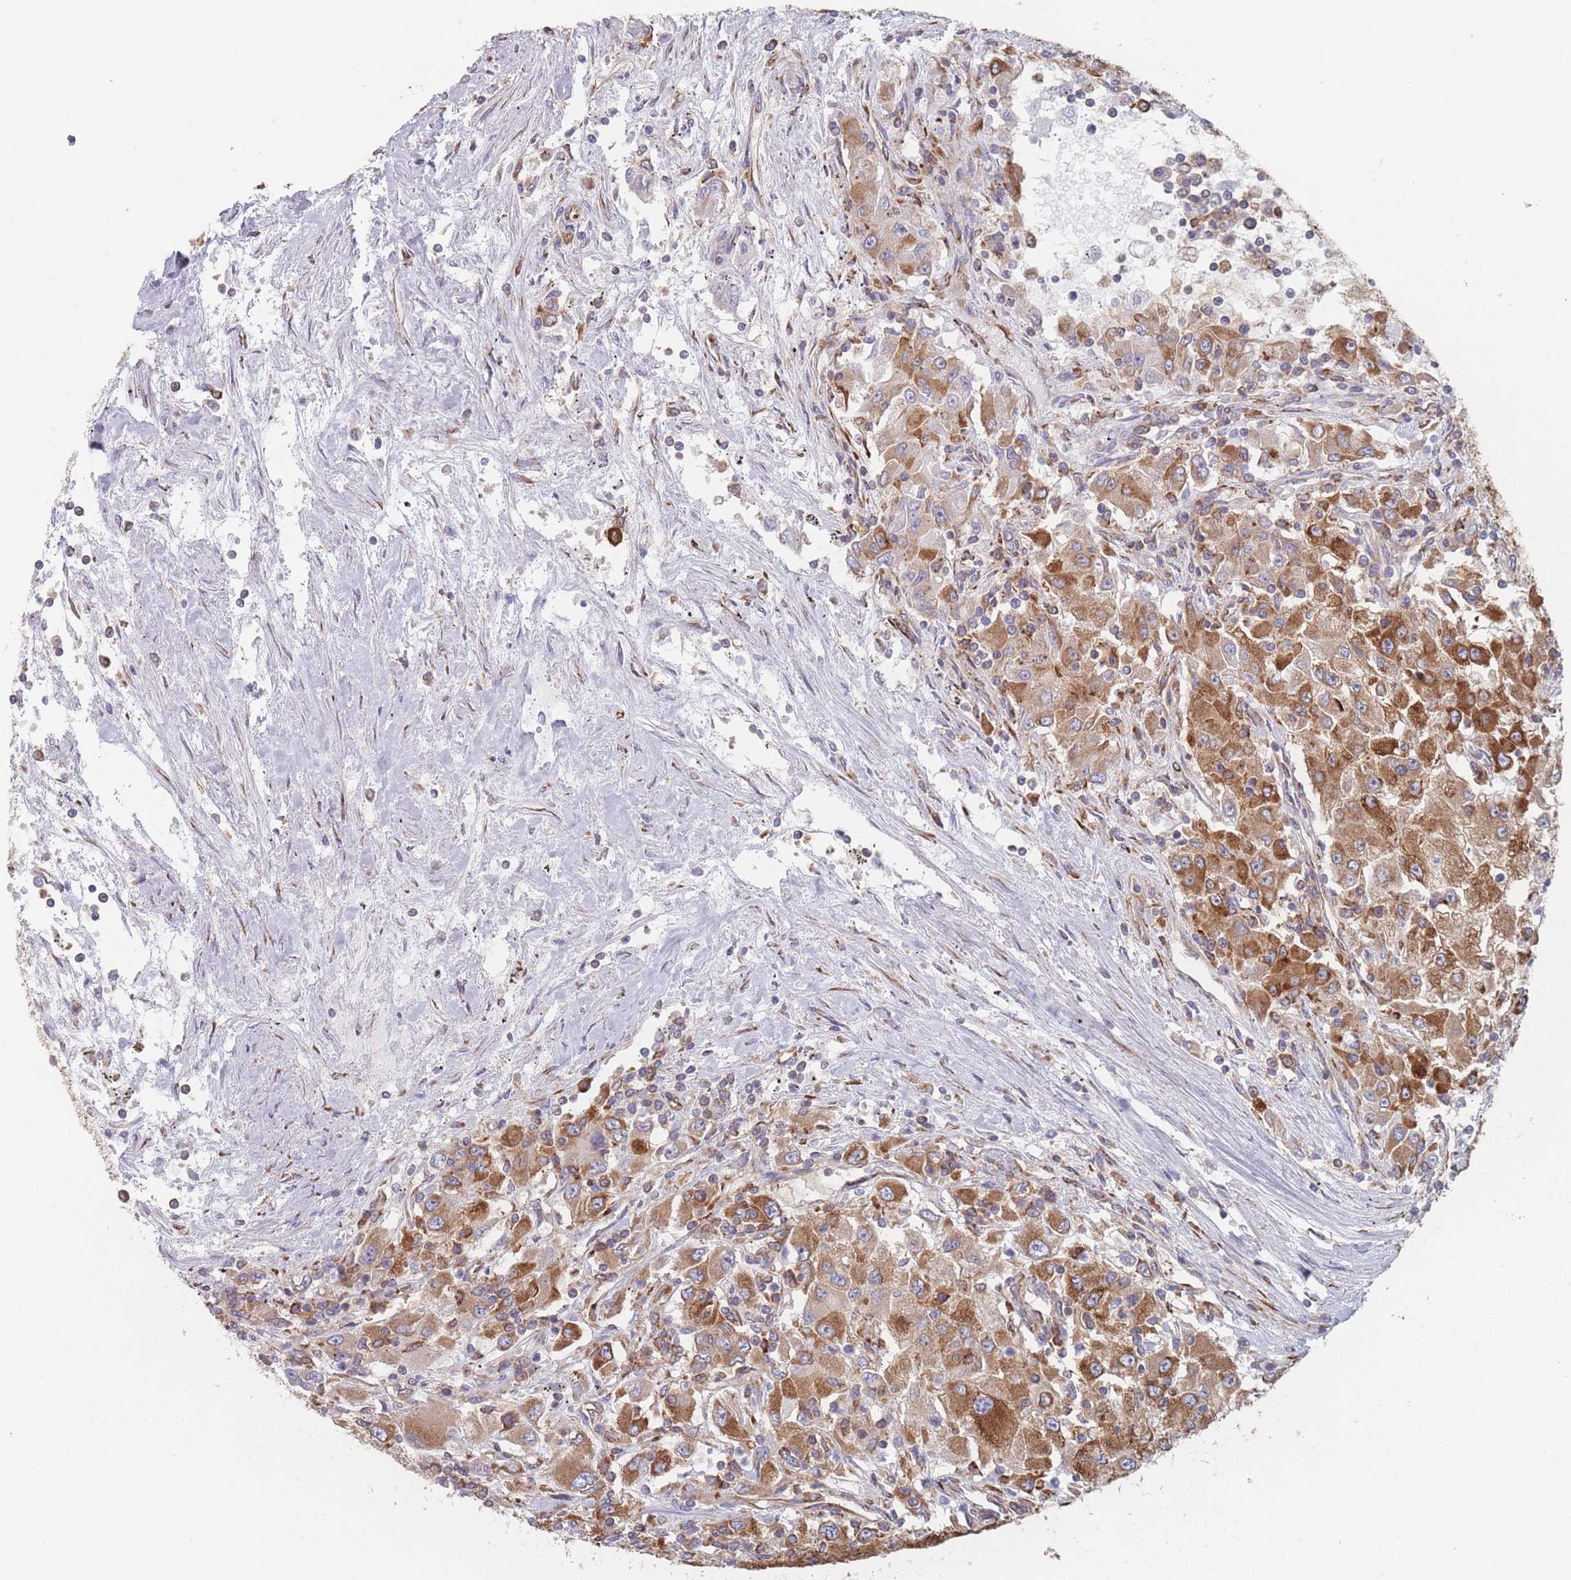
{"staining": {"intensity": "moderate", "quantity": ">75%", "location": "cytoplasmic/membranous"}, "tissue": "renal cancer", "cell_type": "Tumor cells", "image_type": "cancer", "snomed": [{"axis": "morphology", "description": "Adenocarcinoma, NOS"}, {"axis": "topography", "description": "Kidney"}], "caption": "A medium amount of moderate cytoplasmic/membranous staining is seen in about >75% of tumor cells in adenocarcinoma (renal) tissue. Nuclei are stained in blue.", "gene": "EEF1B2", "patient": {"sex": "female", "age": 67}}